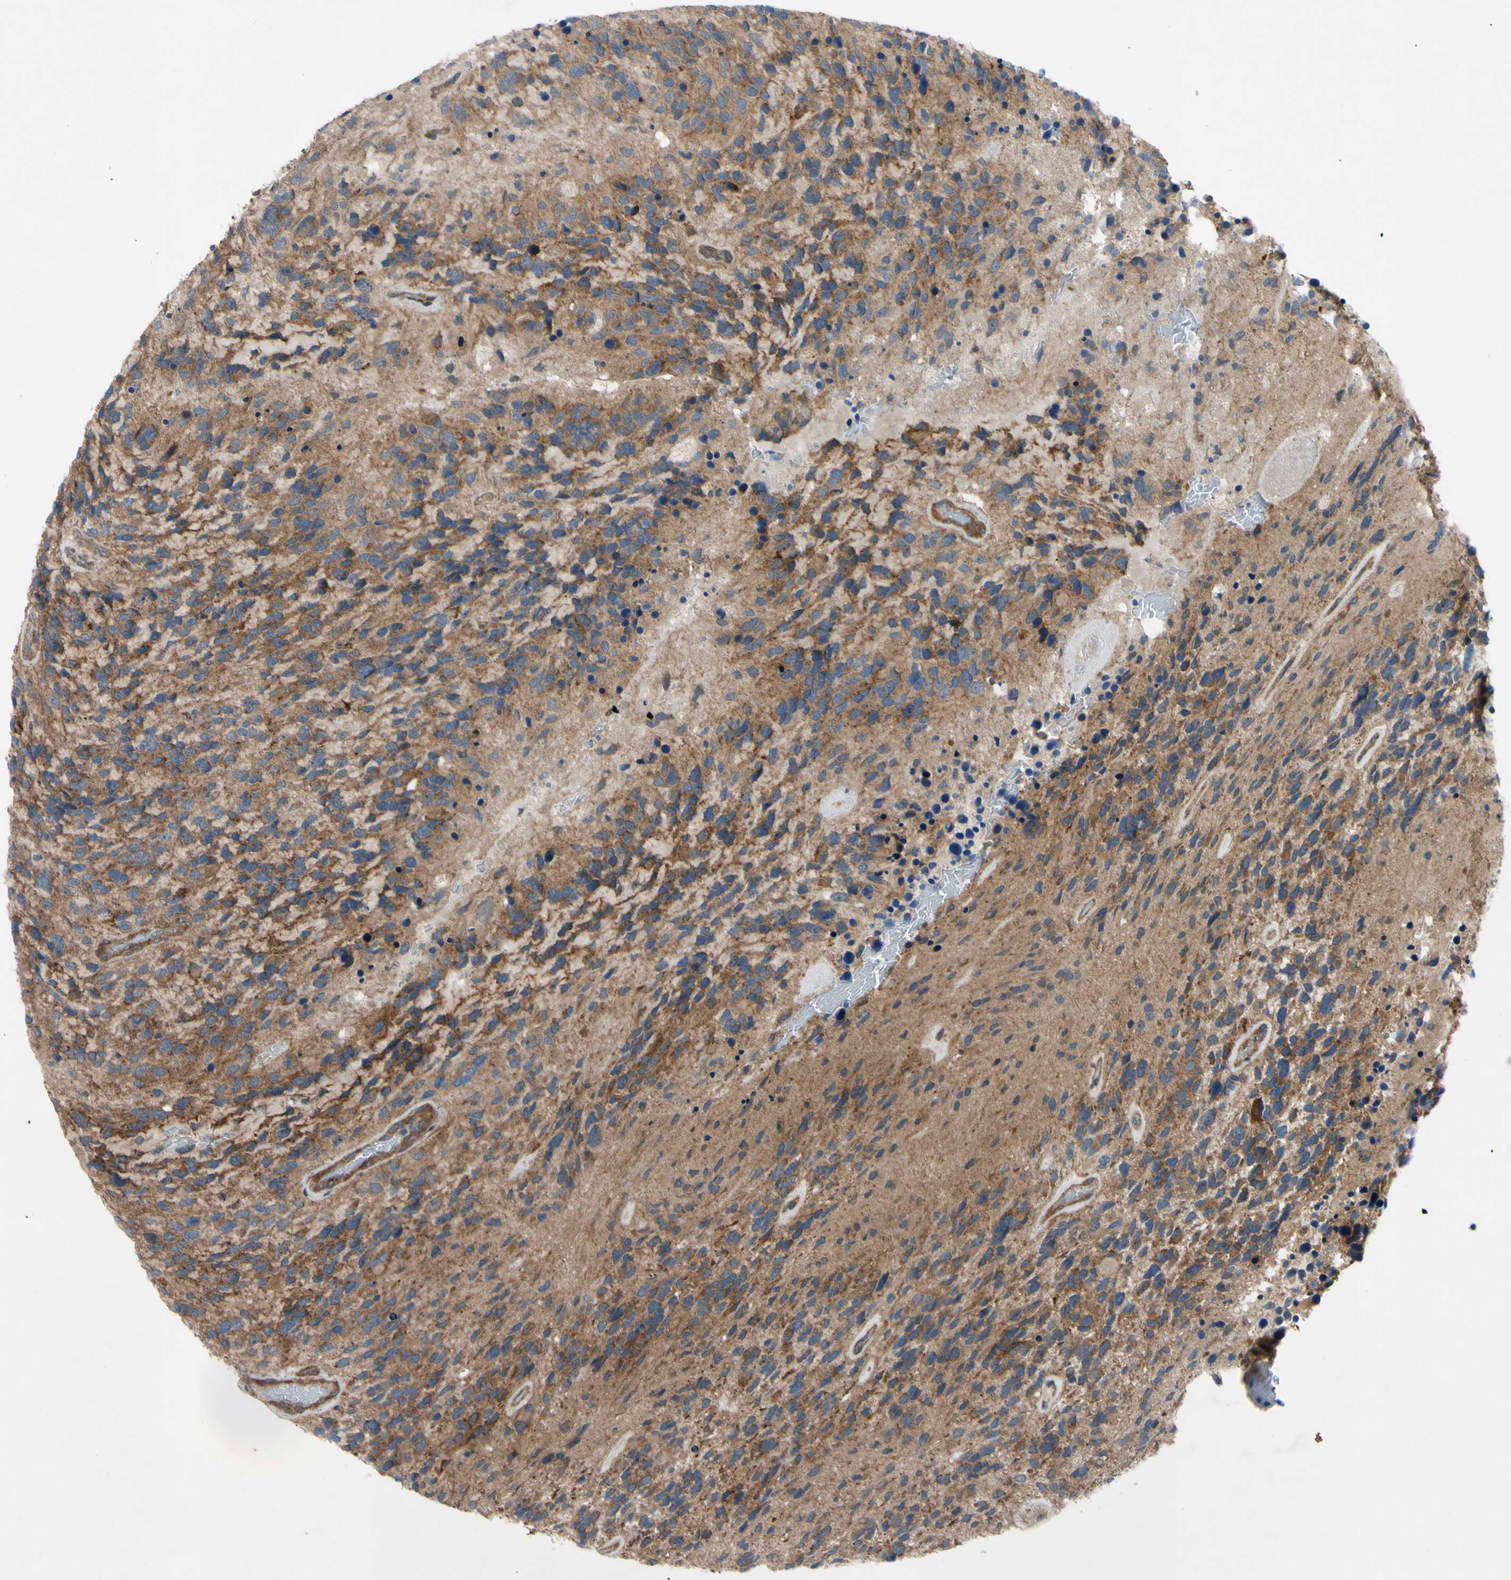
{"staining": {"intensity": "moderate", "quantity": ">75%", "location": "cytoplasmic/membranous"}, "tissue": "glioma", "cell_type": "Tumor cells", "image_type": "cancer", "snomed": [{"axis": "morphology", "description": "Glioma, malignant, High grade"}, {"axis": "topography", "description": "Brain"}], "caption": "Protein positivity by immunohistochemistry shows moderate cytoplasmic/membranous expression in about >75% of tumor cells in malignant high-grade glioma.", "gene": "SVIL", "patient": {"sex": "female", "age": 58}}